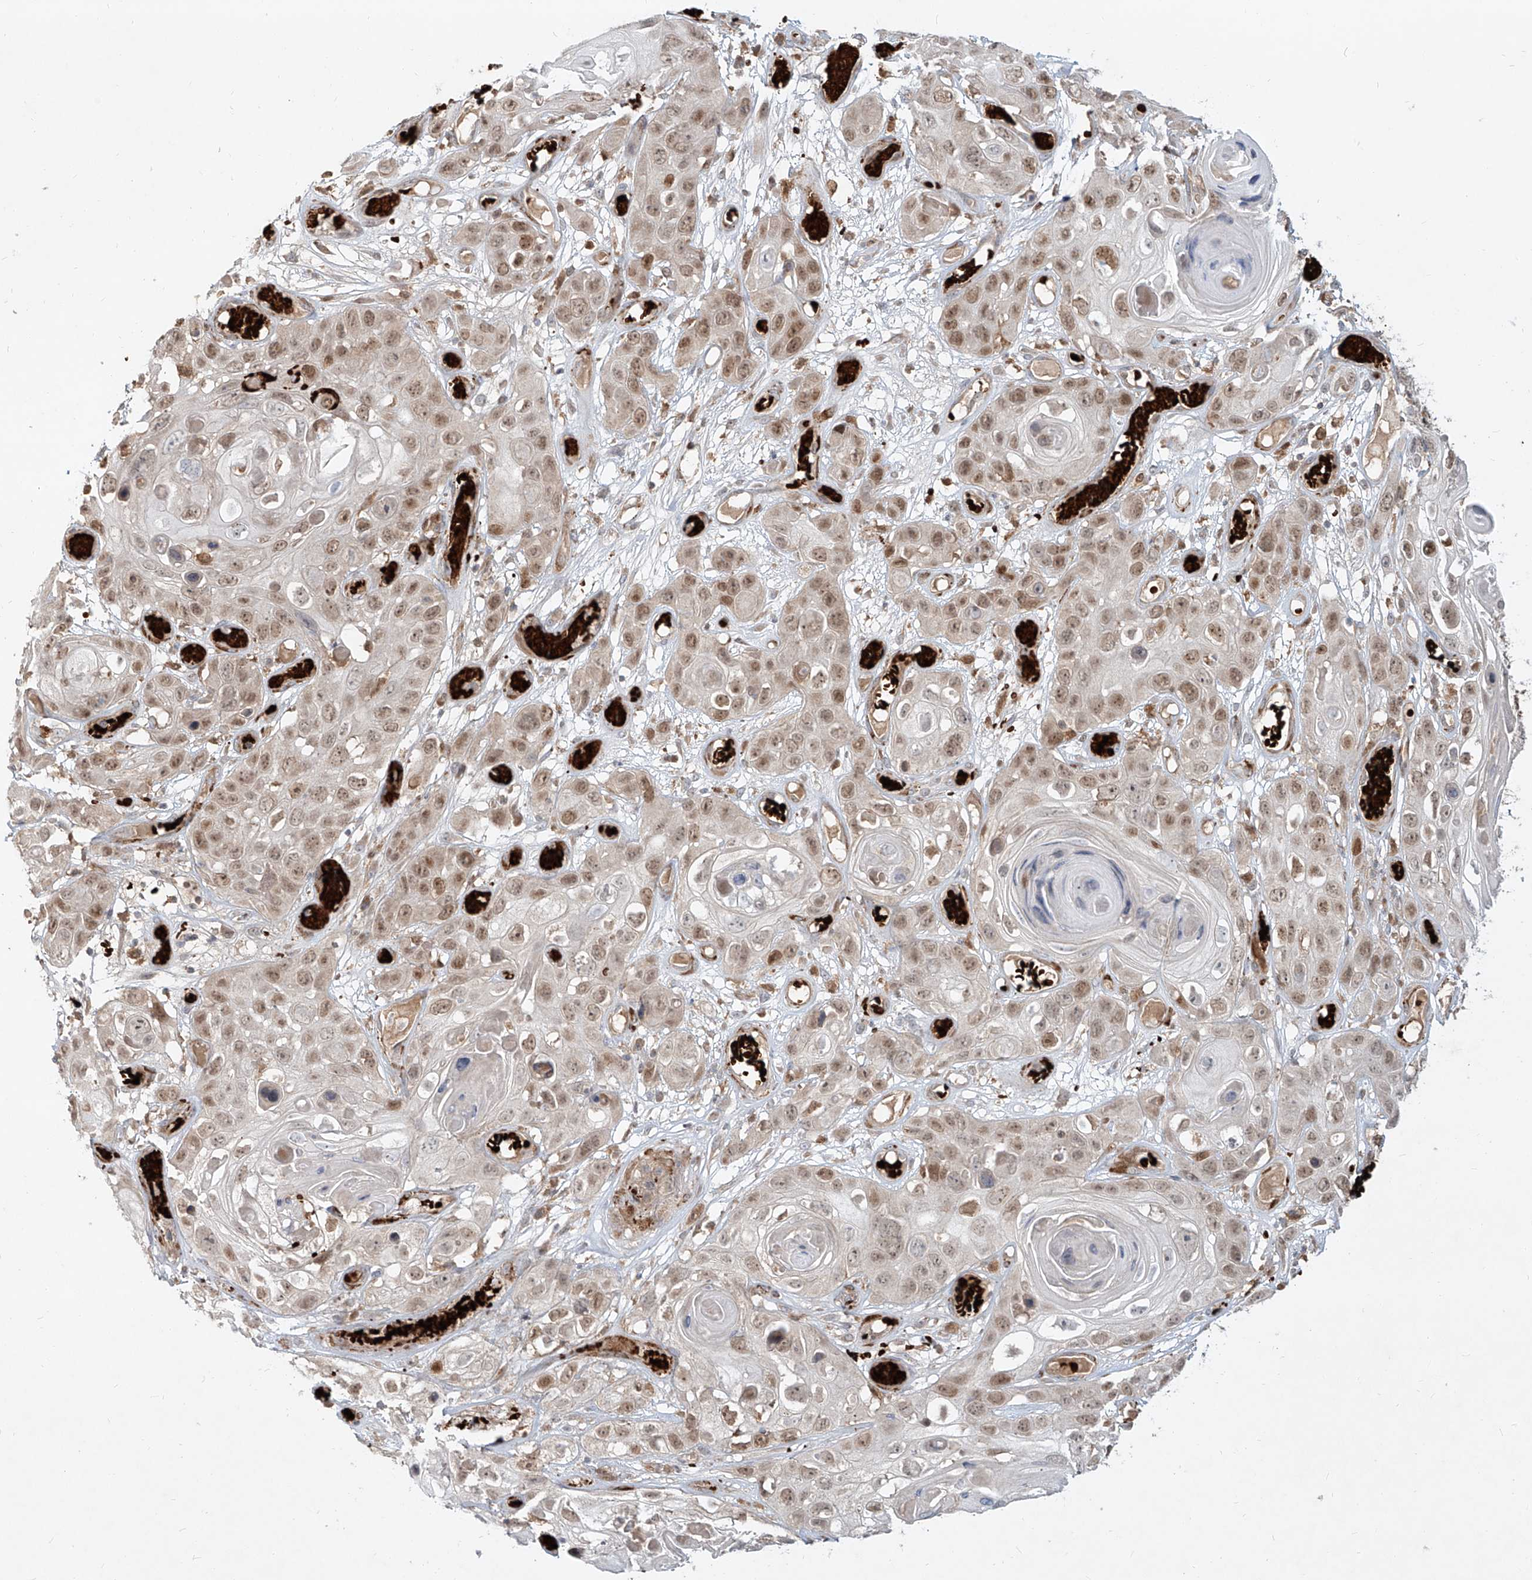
{"staining": {"intensity": "moderate", "quantity": ">75%", "location": "nuclear"}, "tissue": "skin cancer", "cell_type": "Tumor cells", "image_type": "cancer", "snomed": [{"axis": "morphology", "description": "Squamous cell carcinoma, NOS"}, {"axis": "topography", "description": "Skin"}], "caption": "Immunohistochemical staining of skin cancer demonstrates medium levels of moderate nuclear protein staining in approximately >75% of tumor cells.", "gene": "FGD2", "patient": {"sex": "male", "age": 55}}